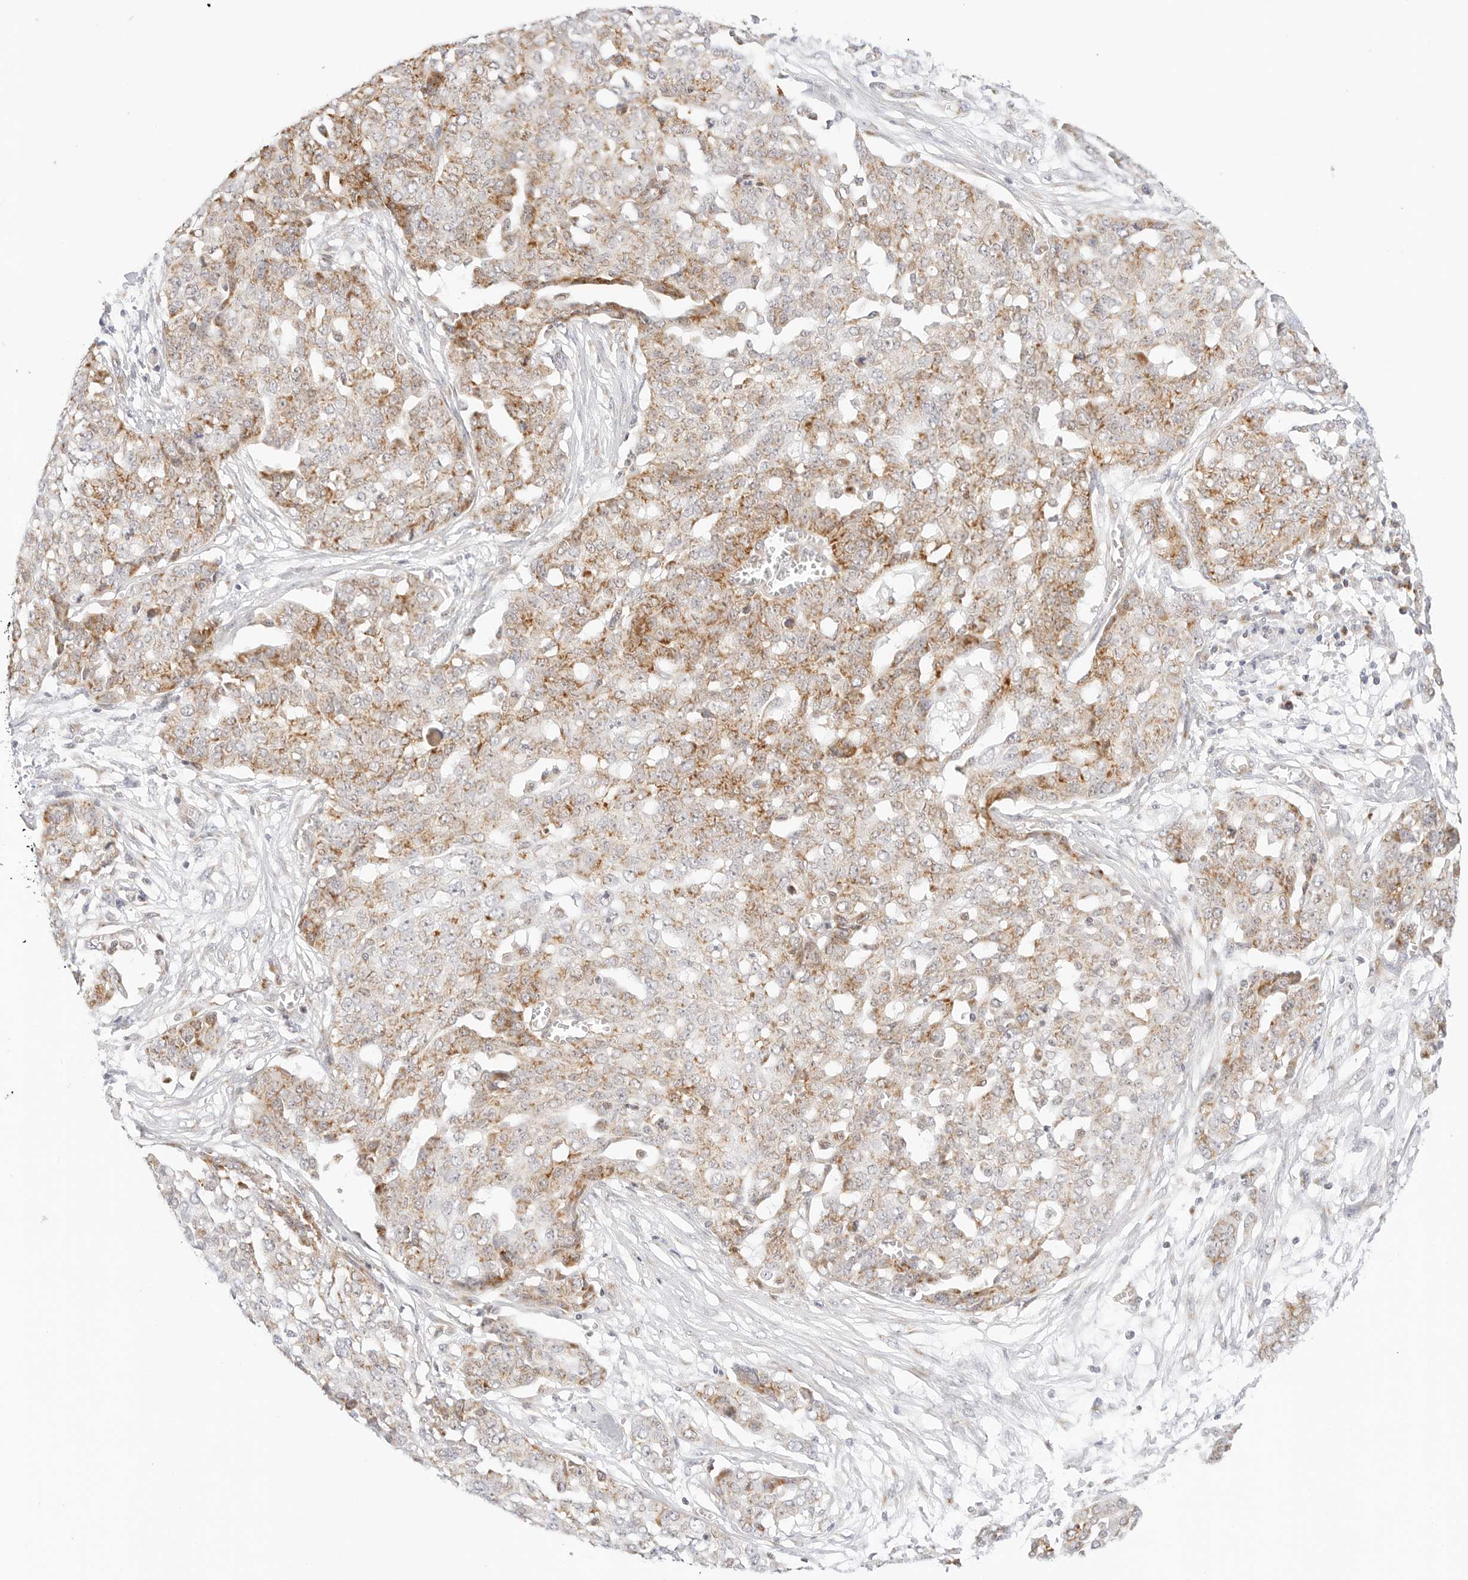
{"staining": {"intensity": "moderate", "quantity": ">75%", "location": "cytoplasmic/membranous"}, "tissue": "ovarian cancer", "cell_type": "Tumor cells", "image_type": "cancer", "snomed": [{"axis": "morphology", "description": "Cystadenocarcinoma, serous, NOS"}, {"axis": "topography", "description": "Soft tissue"}, {"axis": "topography", "description": "Ovary"}], "caption": "Ovarian cancer (serous cystadenocarcinoma) was stained to show a protein in brown. There is medium levels of moderate cytoplasmic/membranous staining in approximately >75% of tumor cells. (Stains: DAB in brown, nuclei in blue, Microscopy: brightfield microscopy at high magnification).", "gene": "FH", "patient": {"sex": "female", "age": 57}}